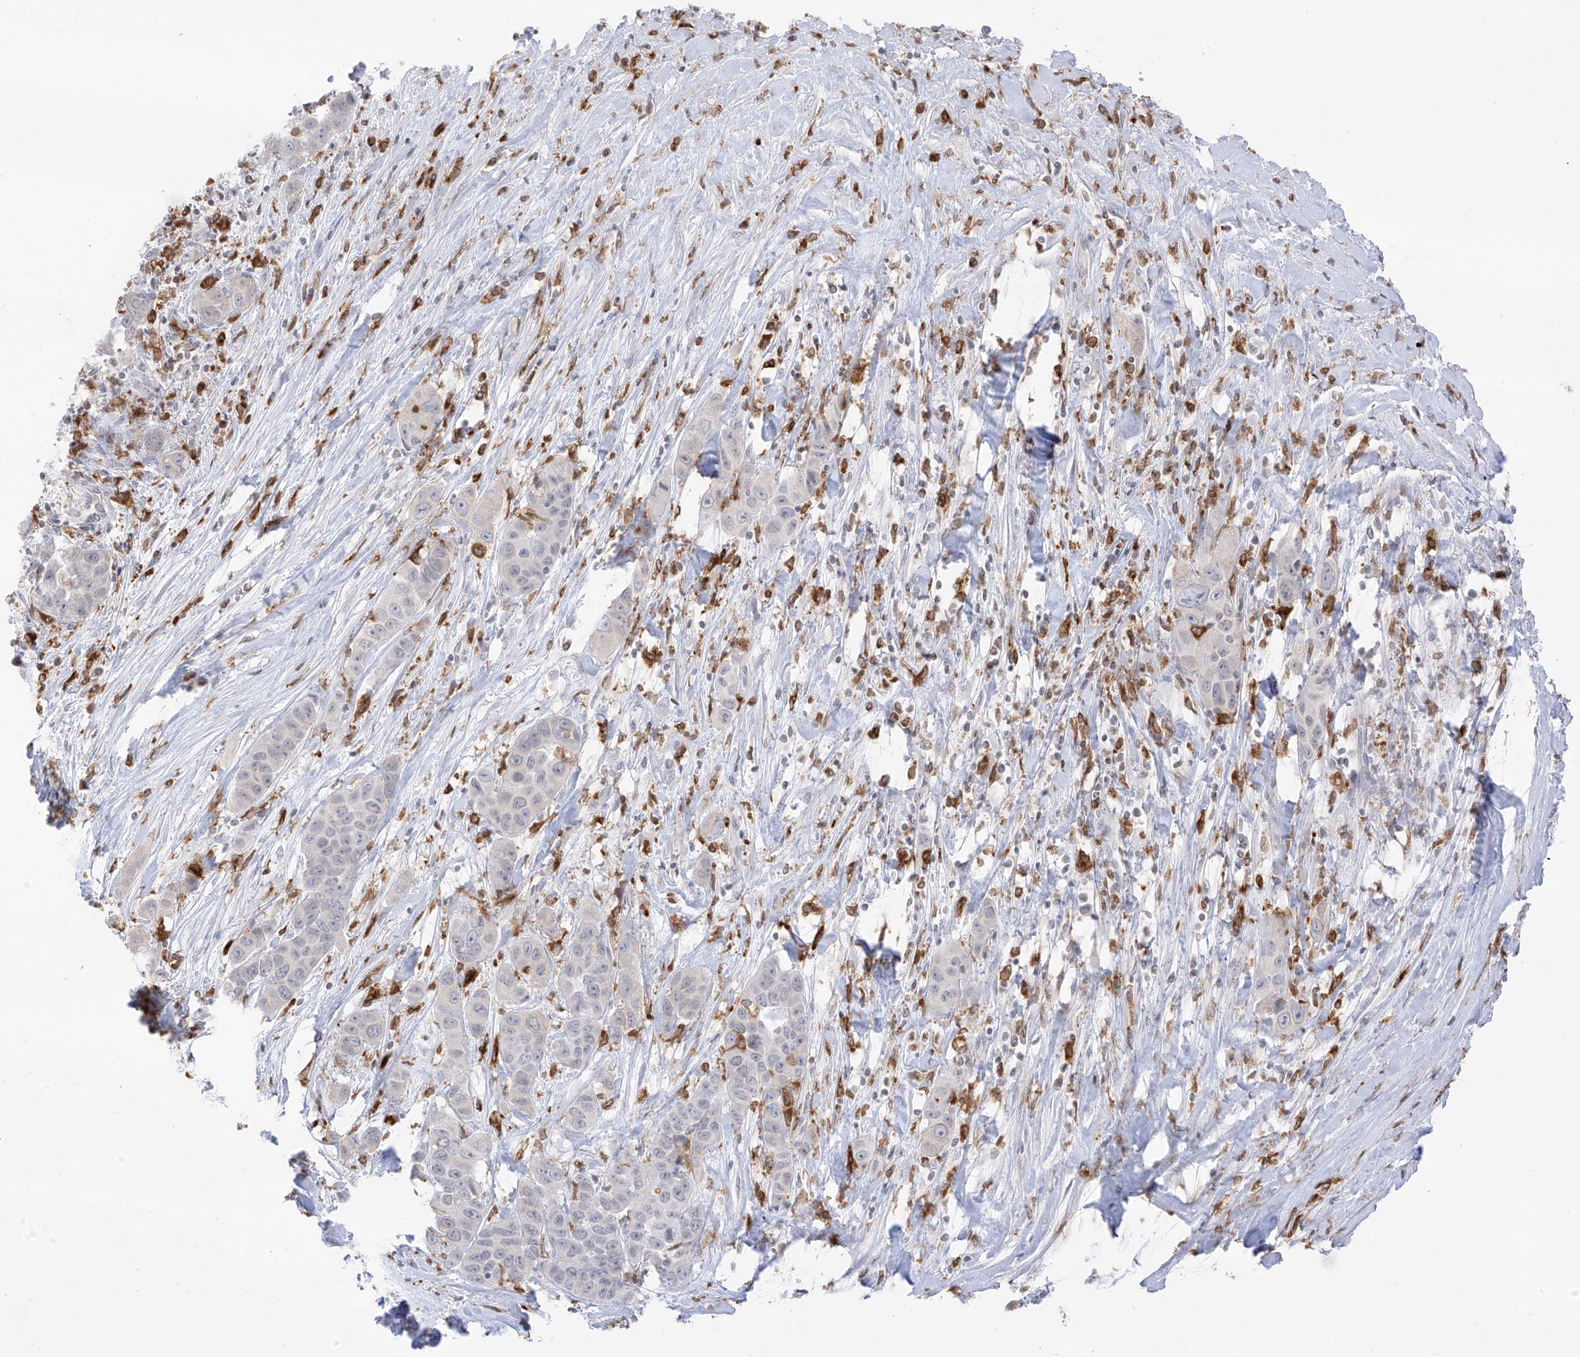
{"staining": {"intensity": "negative", "quantity": "none", "location": "none"}, "tissue": "liver cancer", "cell_type": "Tumor cells", "image_type": "cancer", "snomed": [{"axis": "morphology", "description": "Cholangiocarcinoma"}, {"axis": "topography", "description": "Liver"}], "caption": "High power microscopy histopathology image of an IHC micrograph of liver cholangiocarcinoma, revealing no significant staining in tumor cells.", "gene": "TBXAS1", "patient": {"sex": "female", "age": 52}}